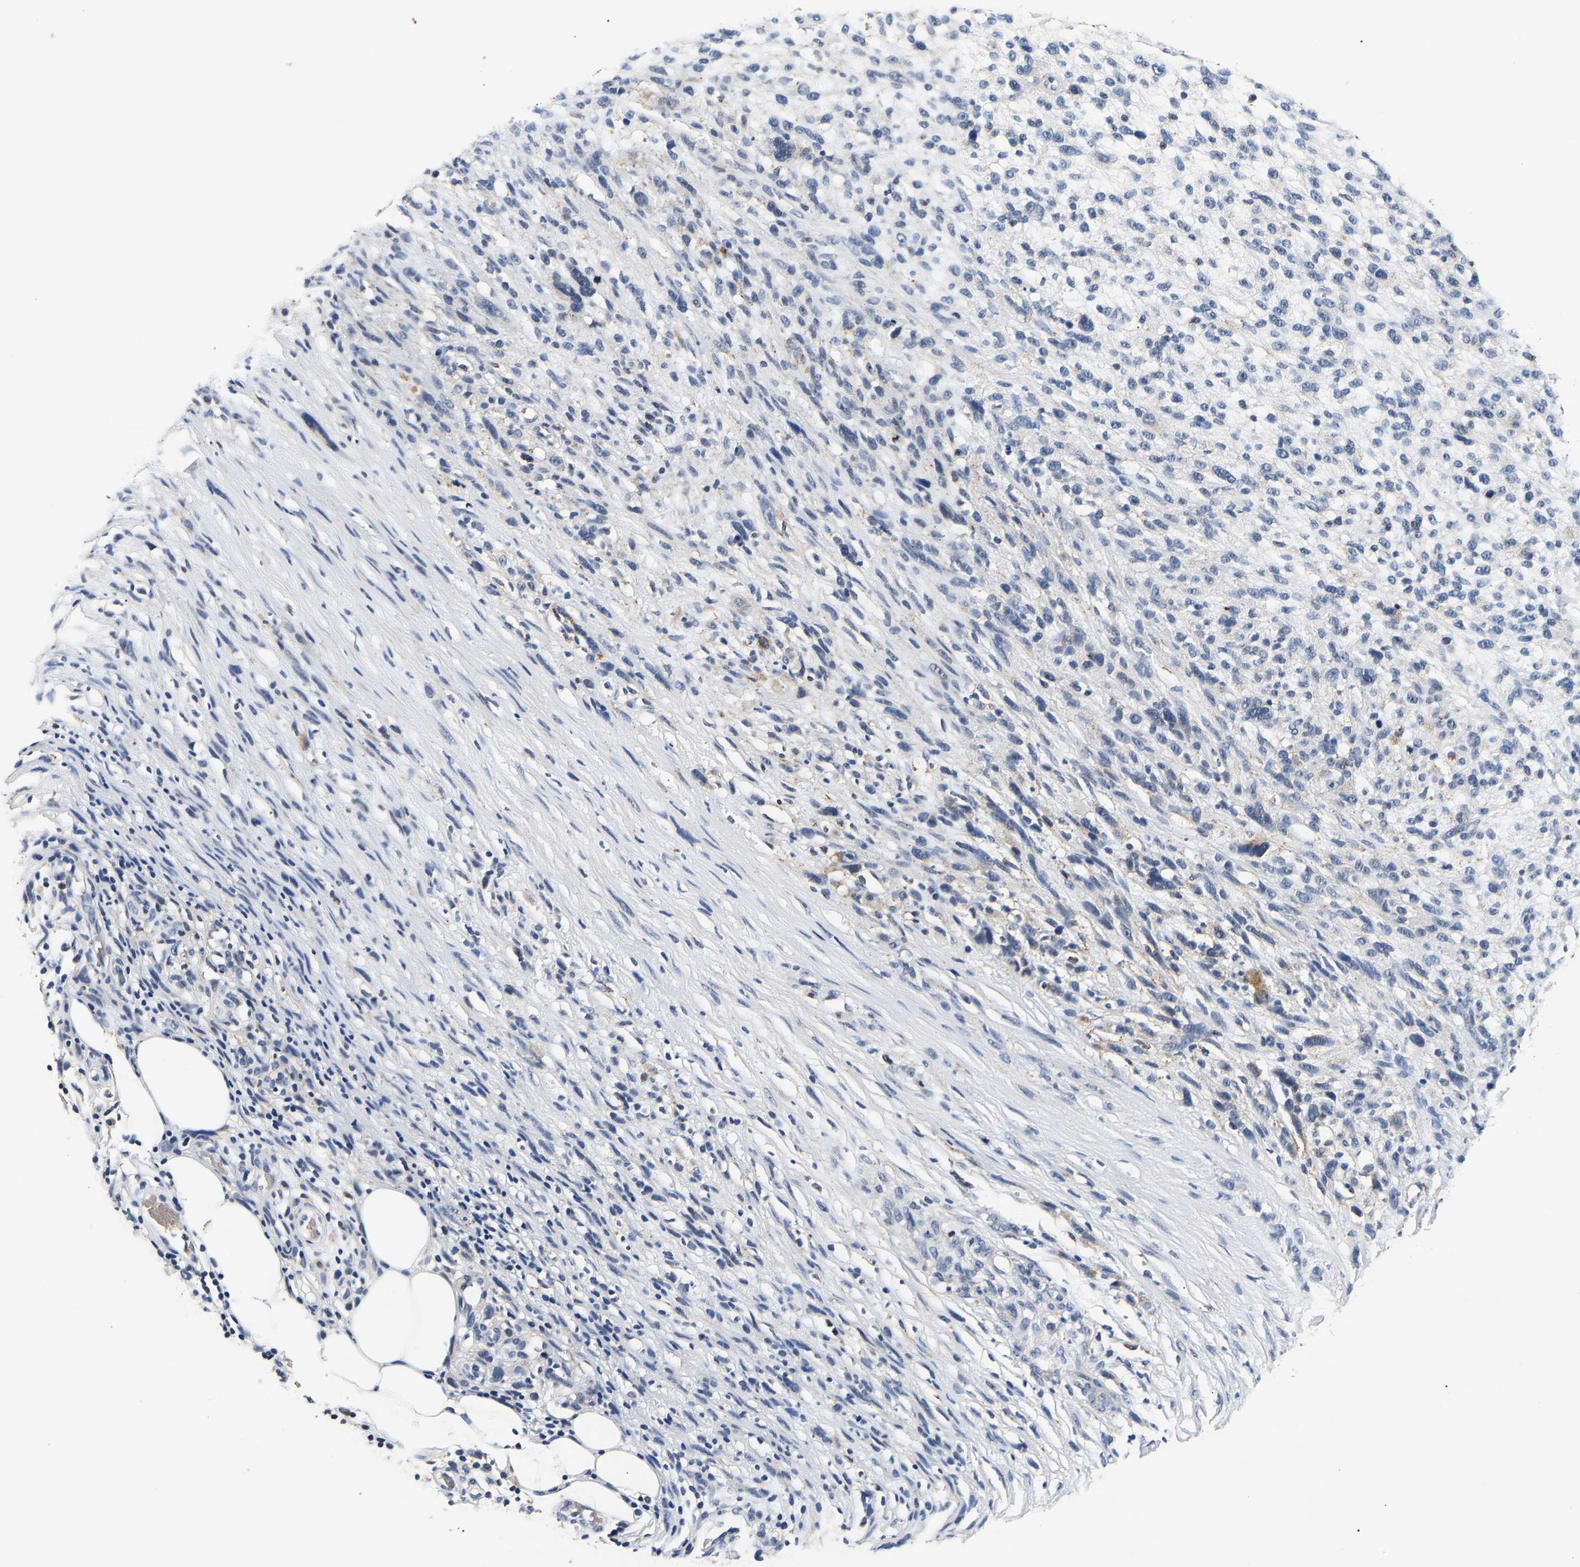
{"staining": {"intensity": "negative", "quantity": "none", "location": "none"}, "tissue": "melanoma", "cell_type": "Tumor cells", "image_type": "cancer", "snomed": [{"axis": "morphology", "description": "Malignant melanoma, NOS"}, {"axis": "topography", "description": "Skin"}], "caption": "Tumor cells are negative for protein expression in human melanoma.", "gene": "SMU1", "patient": {"sex": "female", "age": 55}}